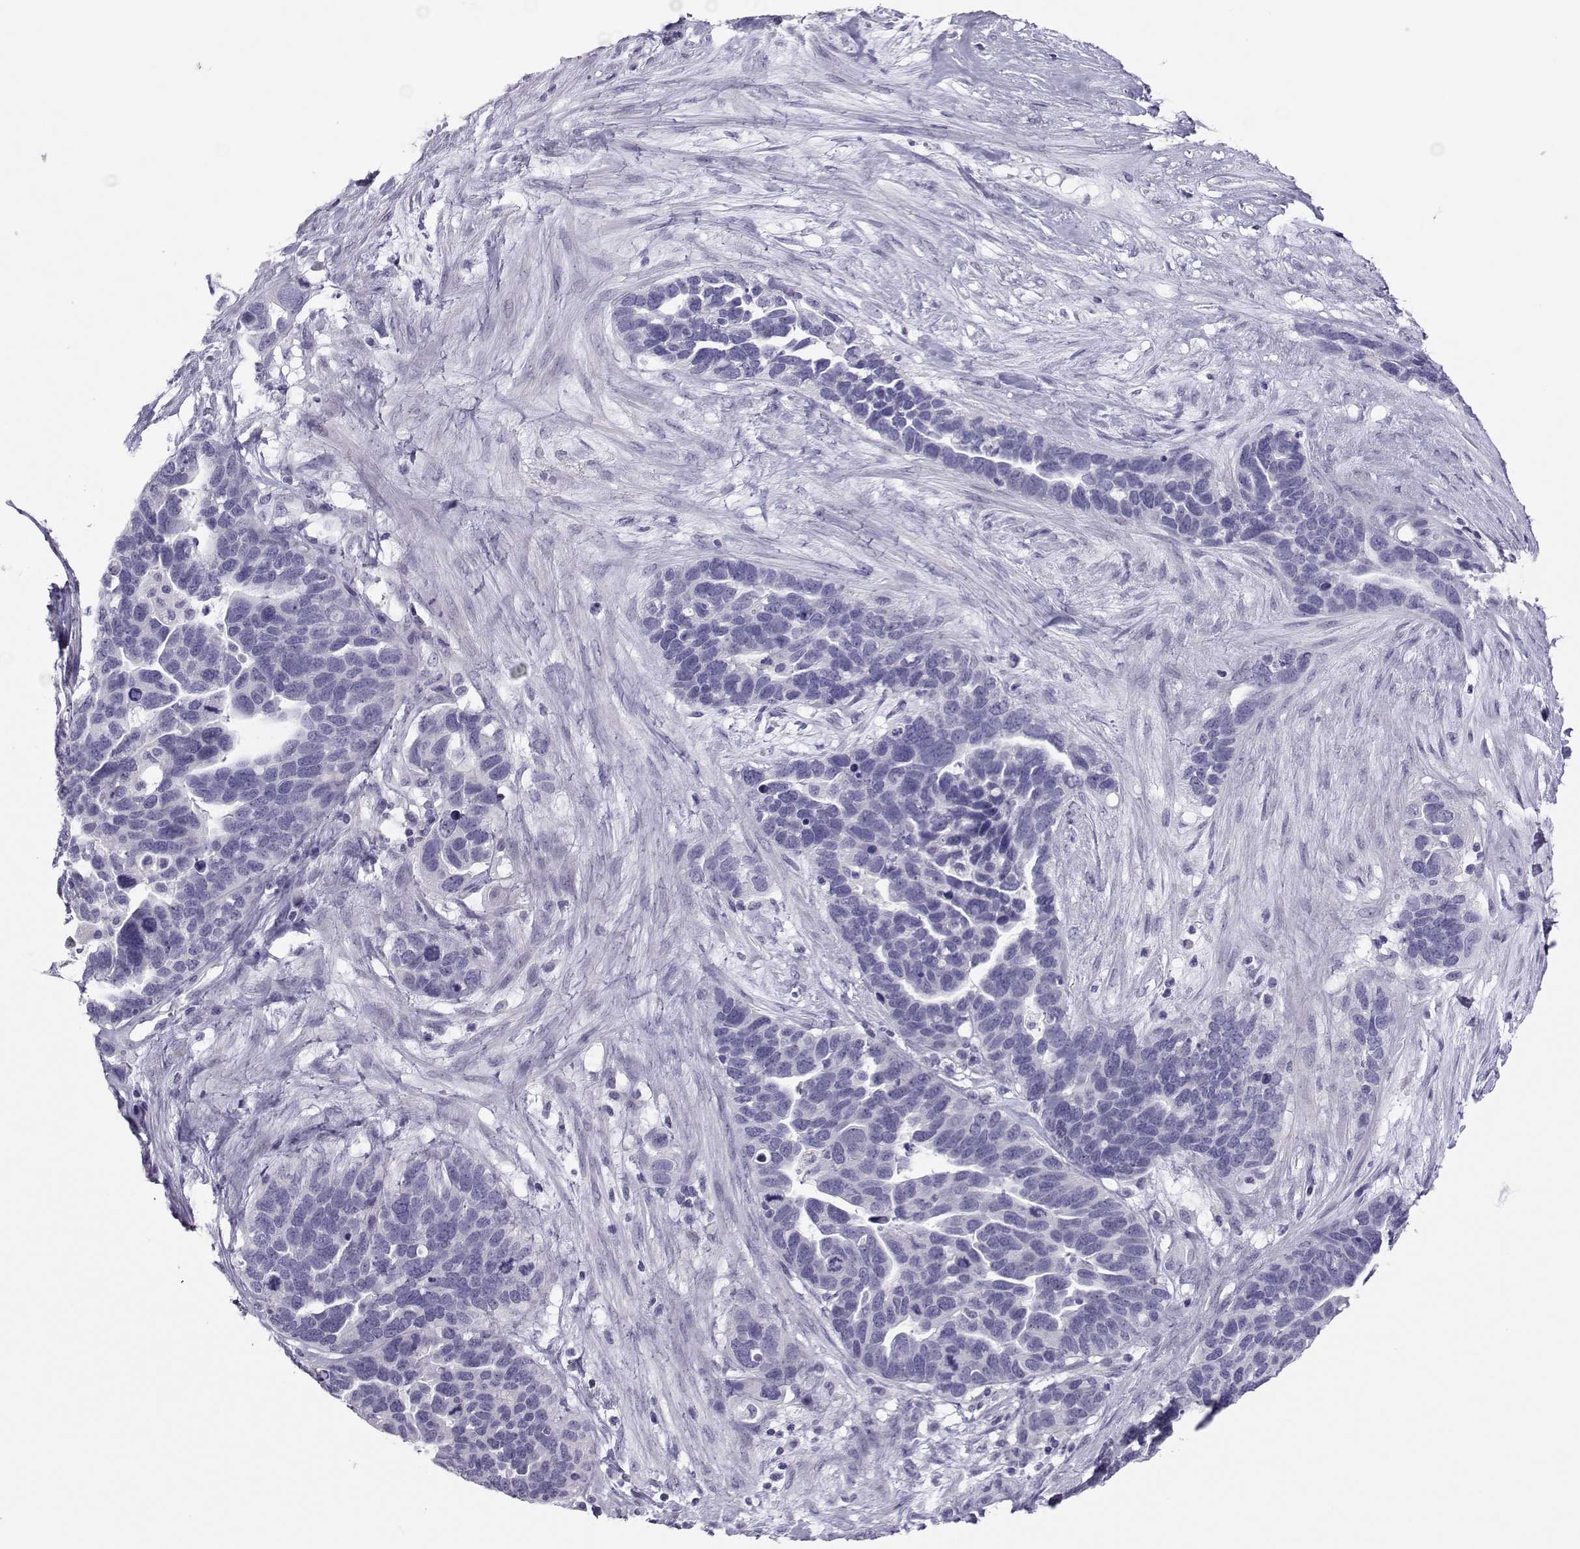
{"staining": {"intensity": "negative", "quantity": "none", "location": "none"}, "tissue": "ovarian cancer", "cell_type": "Tumor cells", "image_type": "cancer", "snomed": [{"axis": "morphology", "description": "Cystadenocarcinoma, serous, NOS"}, {"axis": "topography", "description": "Ovary"}], "caption": "Photomicrograph shows no significant protein positivity in tumor cells of ovarian cancer.", "gene": "TRPM7", "patient": {"sex": "female", "age": 54}}